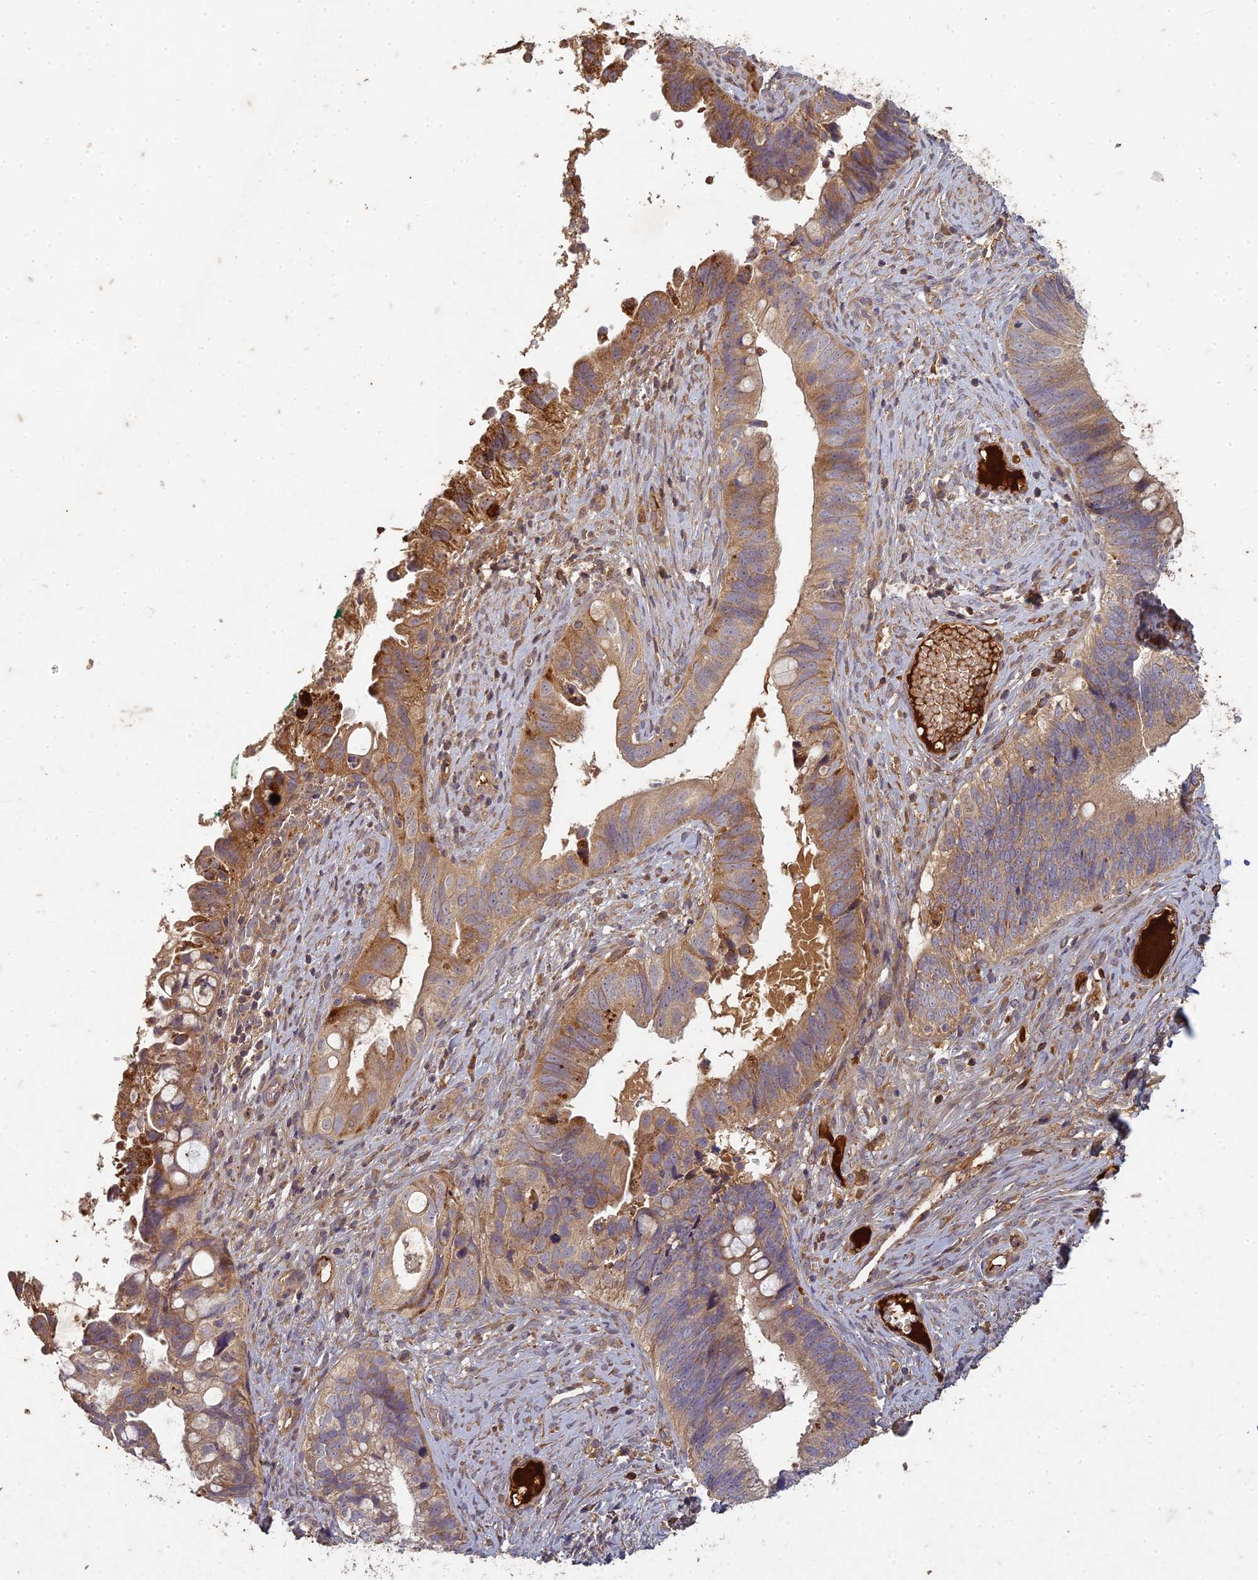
{"staining": {"intensity": "moderate", "quantity": ">75%", "location": "cytoplasmic/membranous"}, "tissue": "cervical cancer", "cell_type": "Tumor cells", "image_type": "cancer", "snomed": [{"axis": "morphology", "description": "Adenocarcinoma, NOS"}, {"axis": "topography", "description": "Cervix"}], "caption": "Cervical adenocarcinoma stained with a brown dye displays moderate cytoplasmic/membranous positive positivity in about >75% of tumor cells.", "gene": "TCF25", "patient": {"sex": "female", "age": 42}}